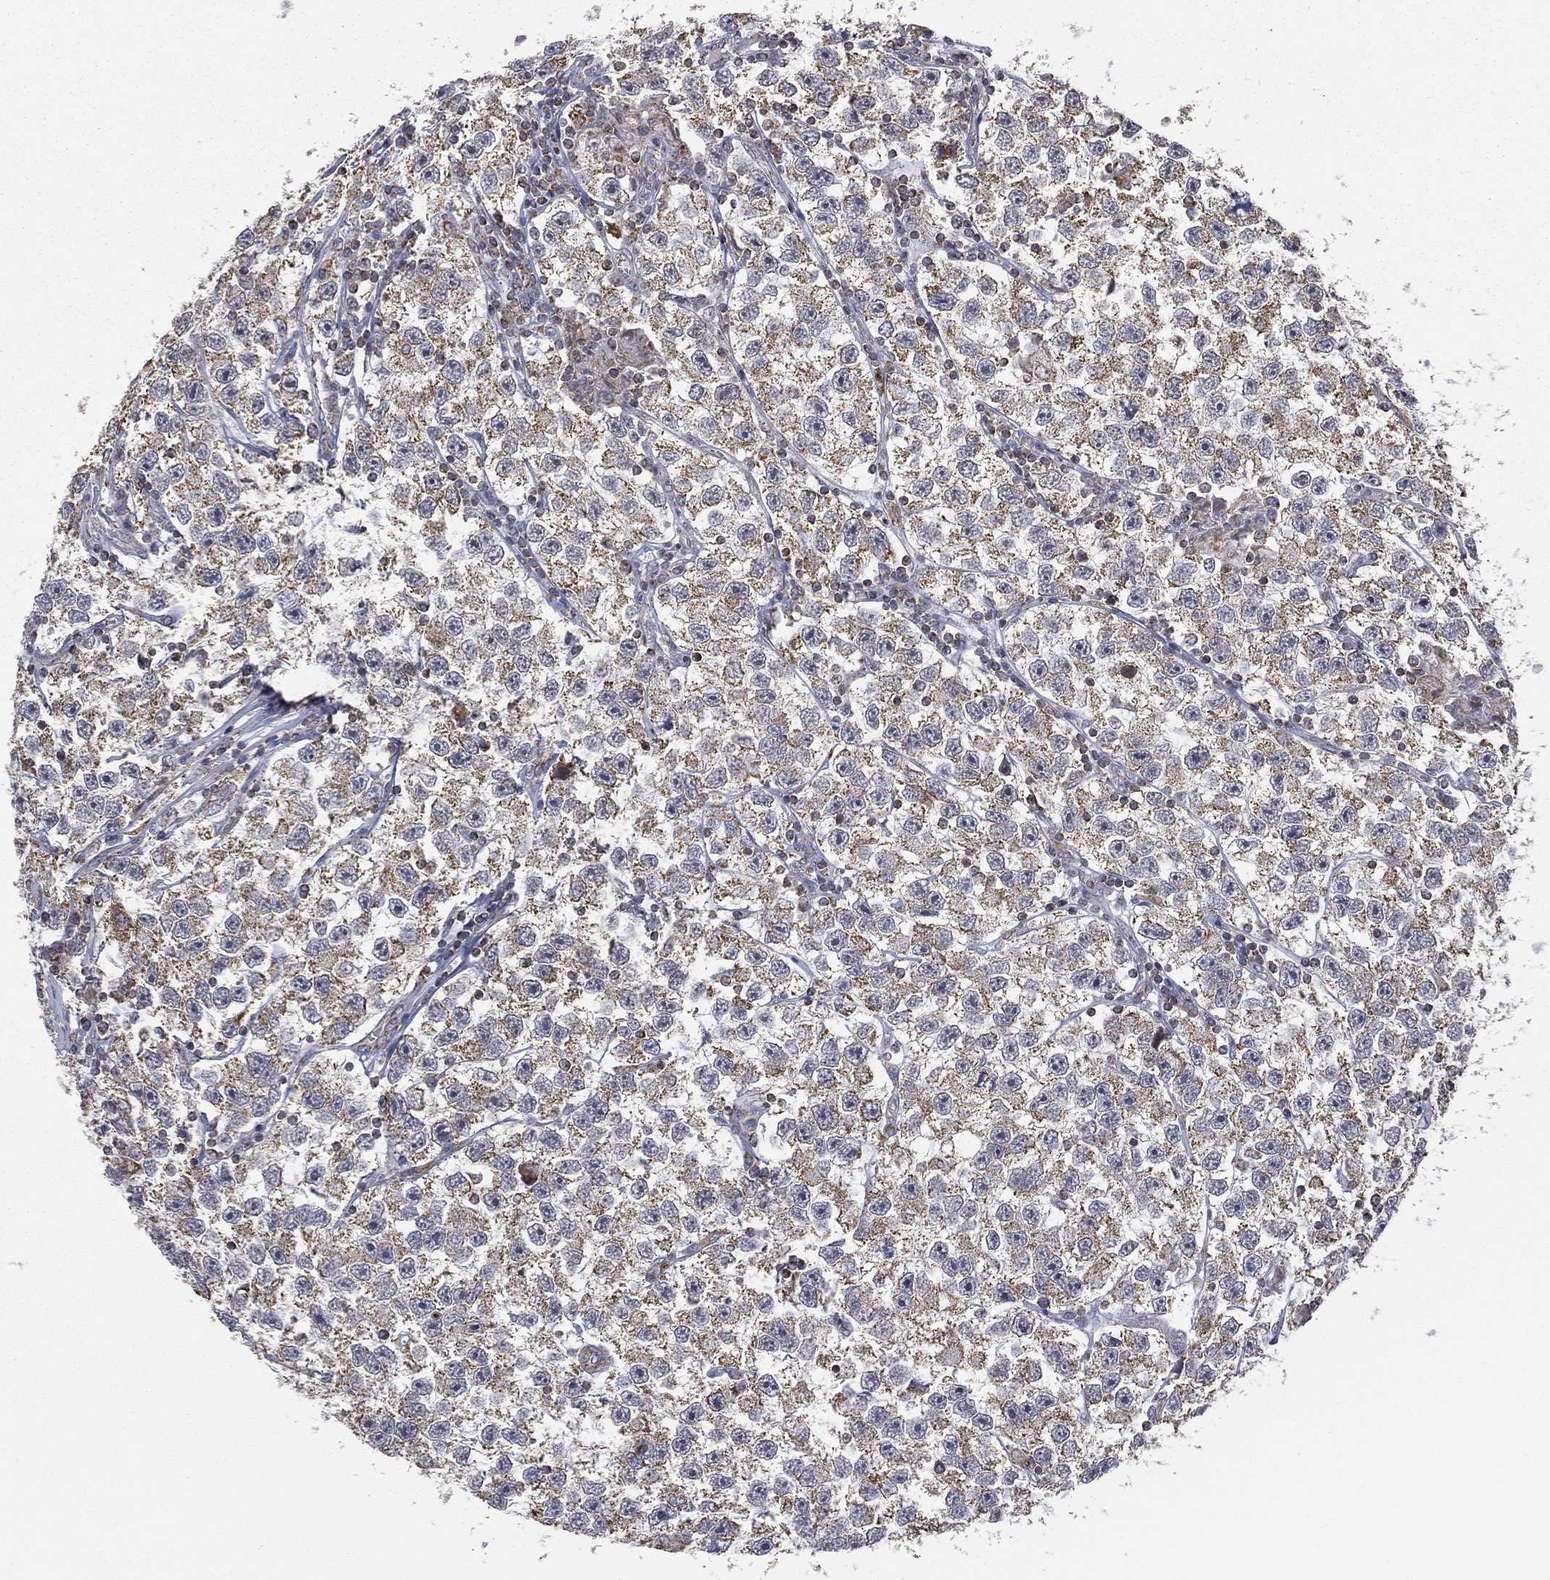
{"staining": {"intensity": "moderate", "quantity": "25%-75%", "location": "cytoplasmic/membranous"}, "tissue": "testis cancer", "cell_type": "Tumor cells", "image_type": "cancer", "snomed": [{"axis": "morphology", "description": "Seminoma, NOS"}, {"axis": "topography", "description": "Testis"}], "caption": "Seminoma (testis) tissue demonstrates moderate cytoplasmic/membranous positivity in about 25%-75% of tumor cells, visualized by immunohistochemistry.", "gene": "RIN3", "patient": {"sex": "male", "age": 26}}